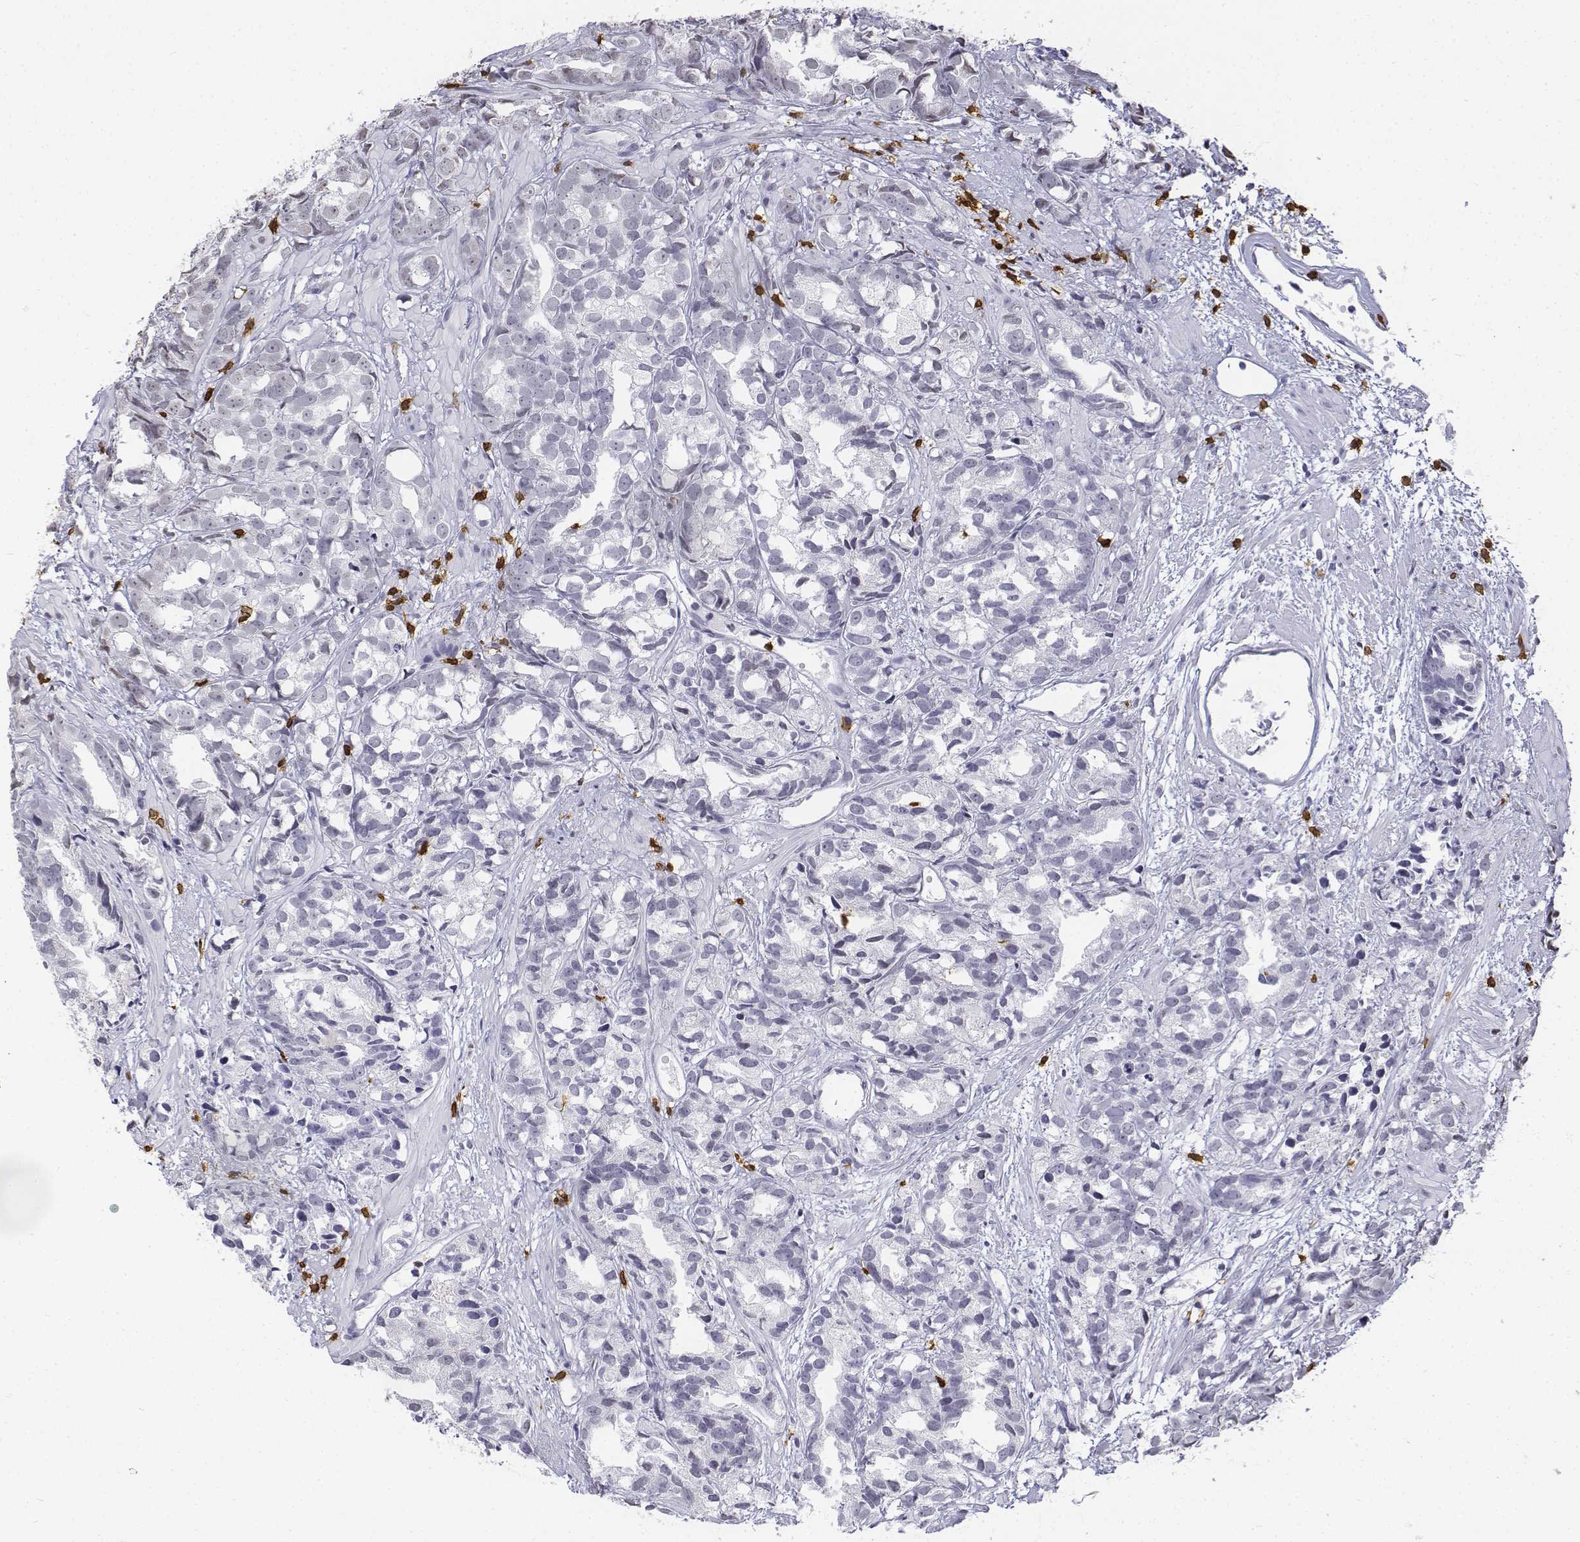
{"staining": {"intensity": "negative", "quantity": "none", "location": "none"}, "tissue": "prostate cancer", "cell_type": "Tumor cells", "image_type": "cancer", "snomed": [{"axis": "morphology", "description": "Adenocarcinoma, High grade"}, {"axis": "topography", "description": "Prostate"}], "caption": "Immunohistochemistry histopathology image of neoplastic tissue: prostate adenocarcinoma (high-grade) stained with DAB (3,3'-diaminobenzidine) reveals no significant protein positivity in tumor cells.", "gene": "CD3E", "patient": {"sex": "male", "age": 79}}